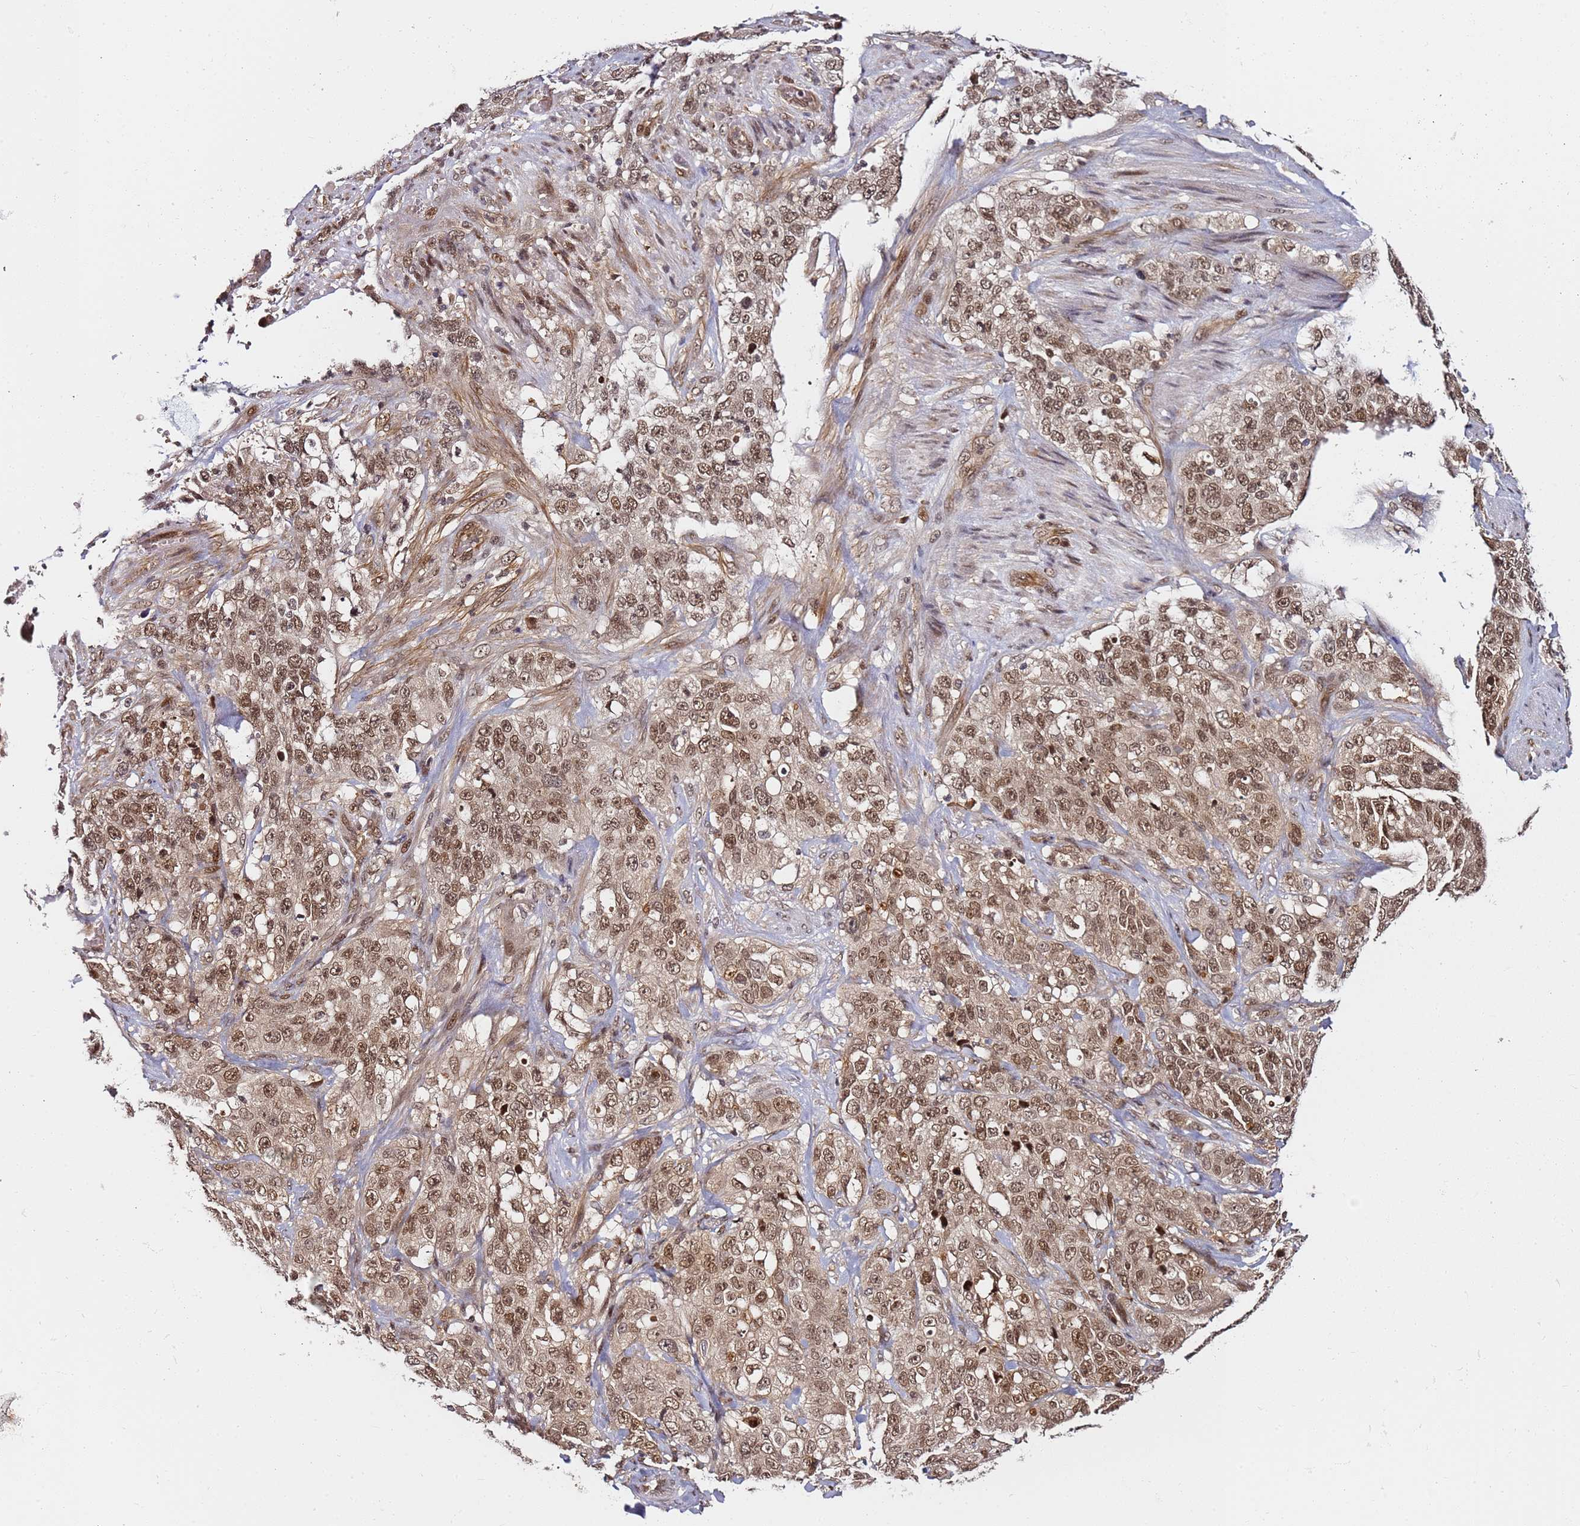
{"staining": {"intensity": "moderate", "quantity": ">75%", "location": "cytoplasmic/membranous,nuclear"}, "tissue": "stomach cancer", "cell_type": "Tumor cells", "image_type": "cancer", "snomed": [{"axis": "morphology", "description": "Adenocarcinoma, NOS"}, {"axis": "topography", "description": "Stomach"}], "caption": "DAB (3,3'-diaminobenzidine) immunohistochemical staining of human stomach cancer demonstrates moderate cytoplasmic/membranous and nuclear protein positivity in about >75% of tumor cells. Nuclei are stained in blue.", "gene": "RGS18", "patient": {"sex": "male", "age": 48}}